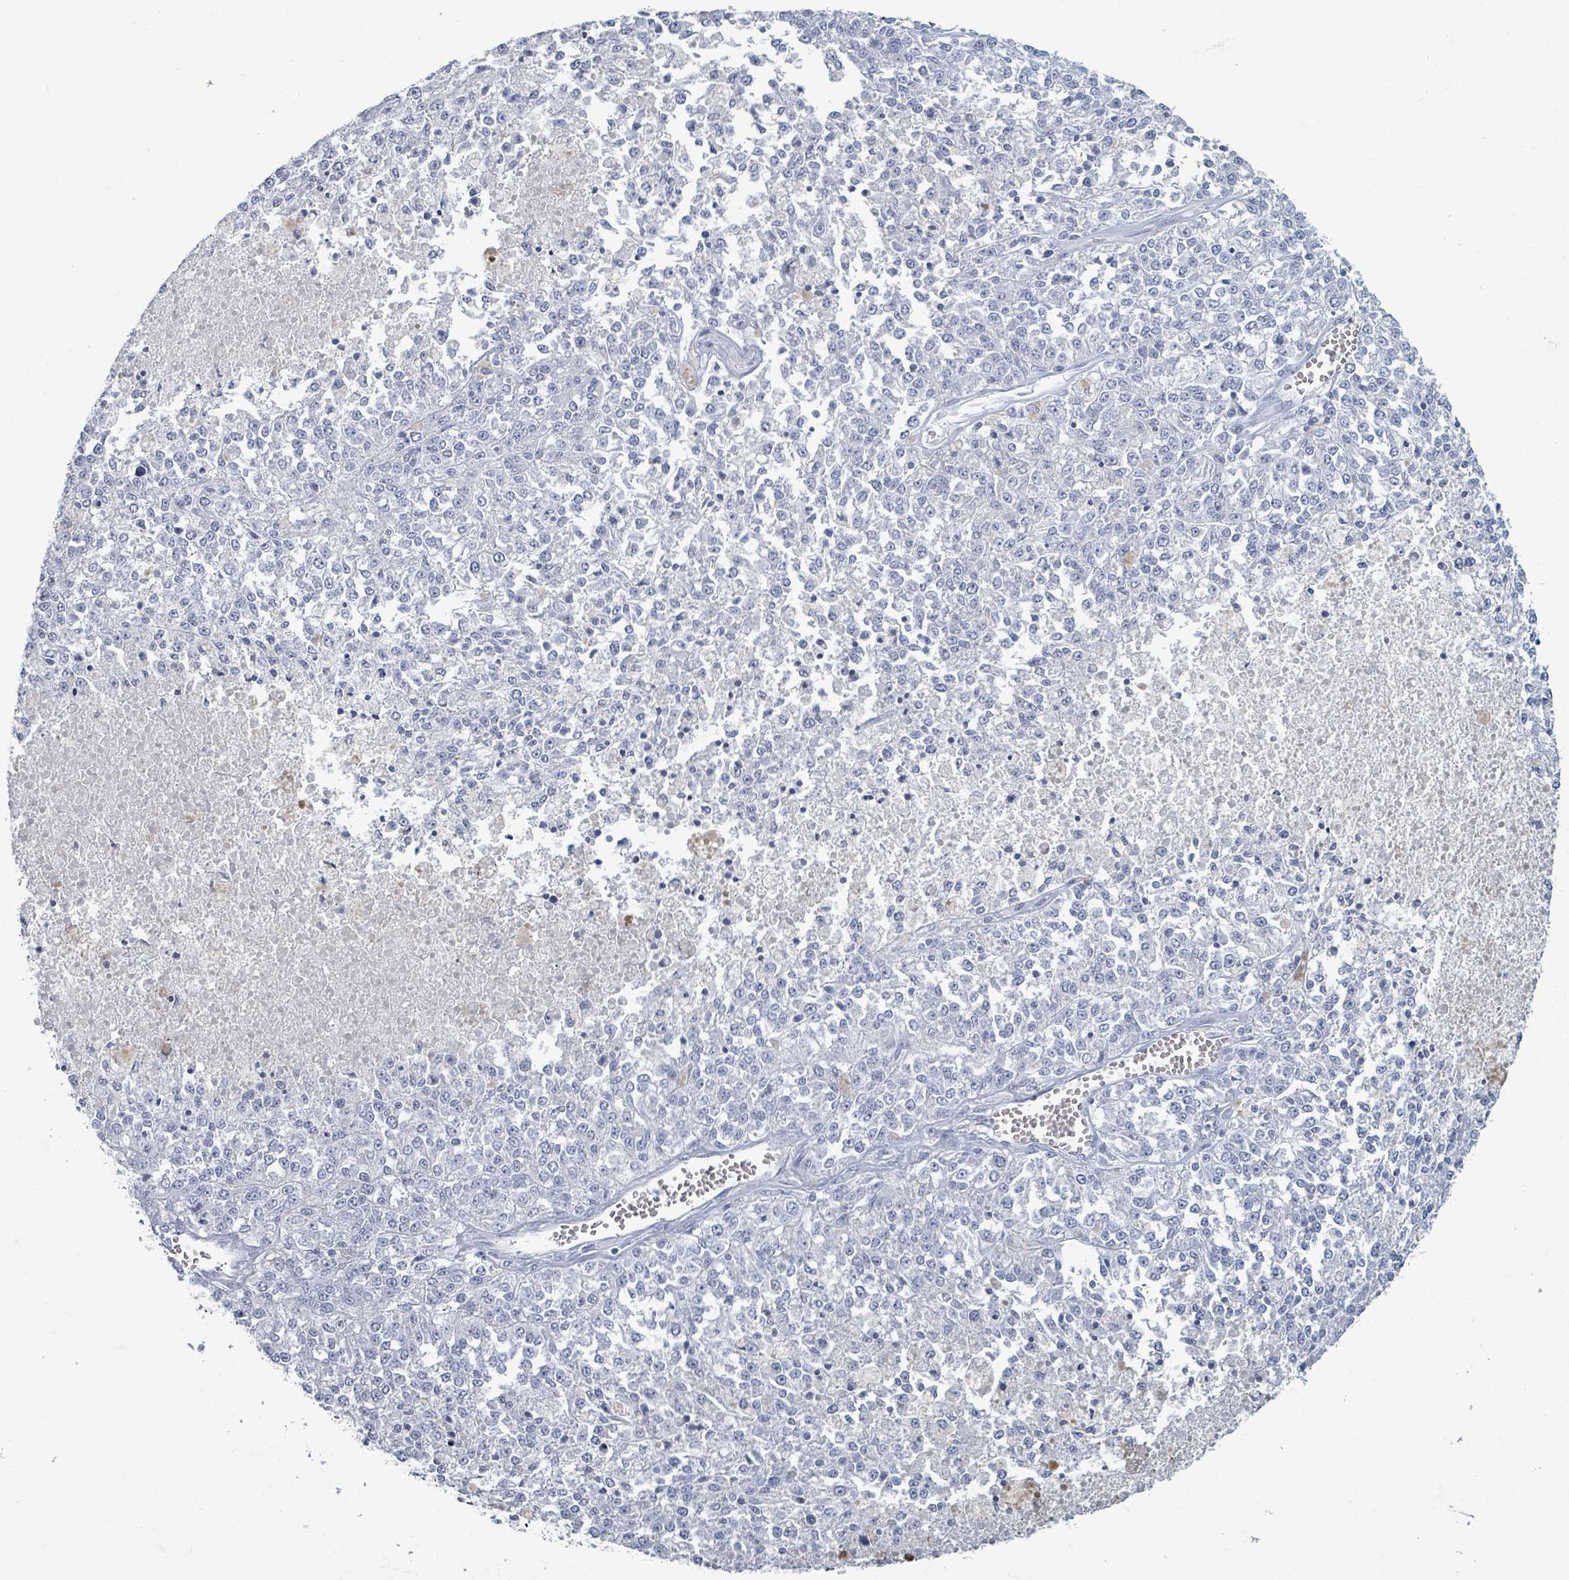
{"staining": {"intensity": "negative", "quantity": "none", "location": "none"}, "tissue": "melanoma", "cell_type": "Tumor cells", "image_type": "cancer", "snomed": [{"axis": "morphology", "description": "Malignant melanoma, NOS"}, {"axis": "topography", "description": "Skin"}], "caption": "Immunohistochemical staining of human malignant melanoma displays no significant positivity in tumor cells. (DAB immunohistochemistry (IHC) with hematoxylin counter stain).", "gene": "TAS2R1", "patient": {"sex": "female", "age": 64}}